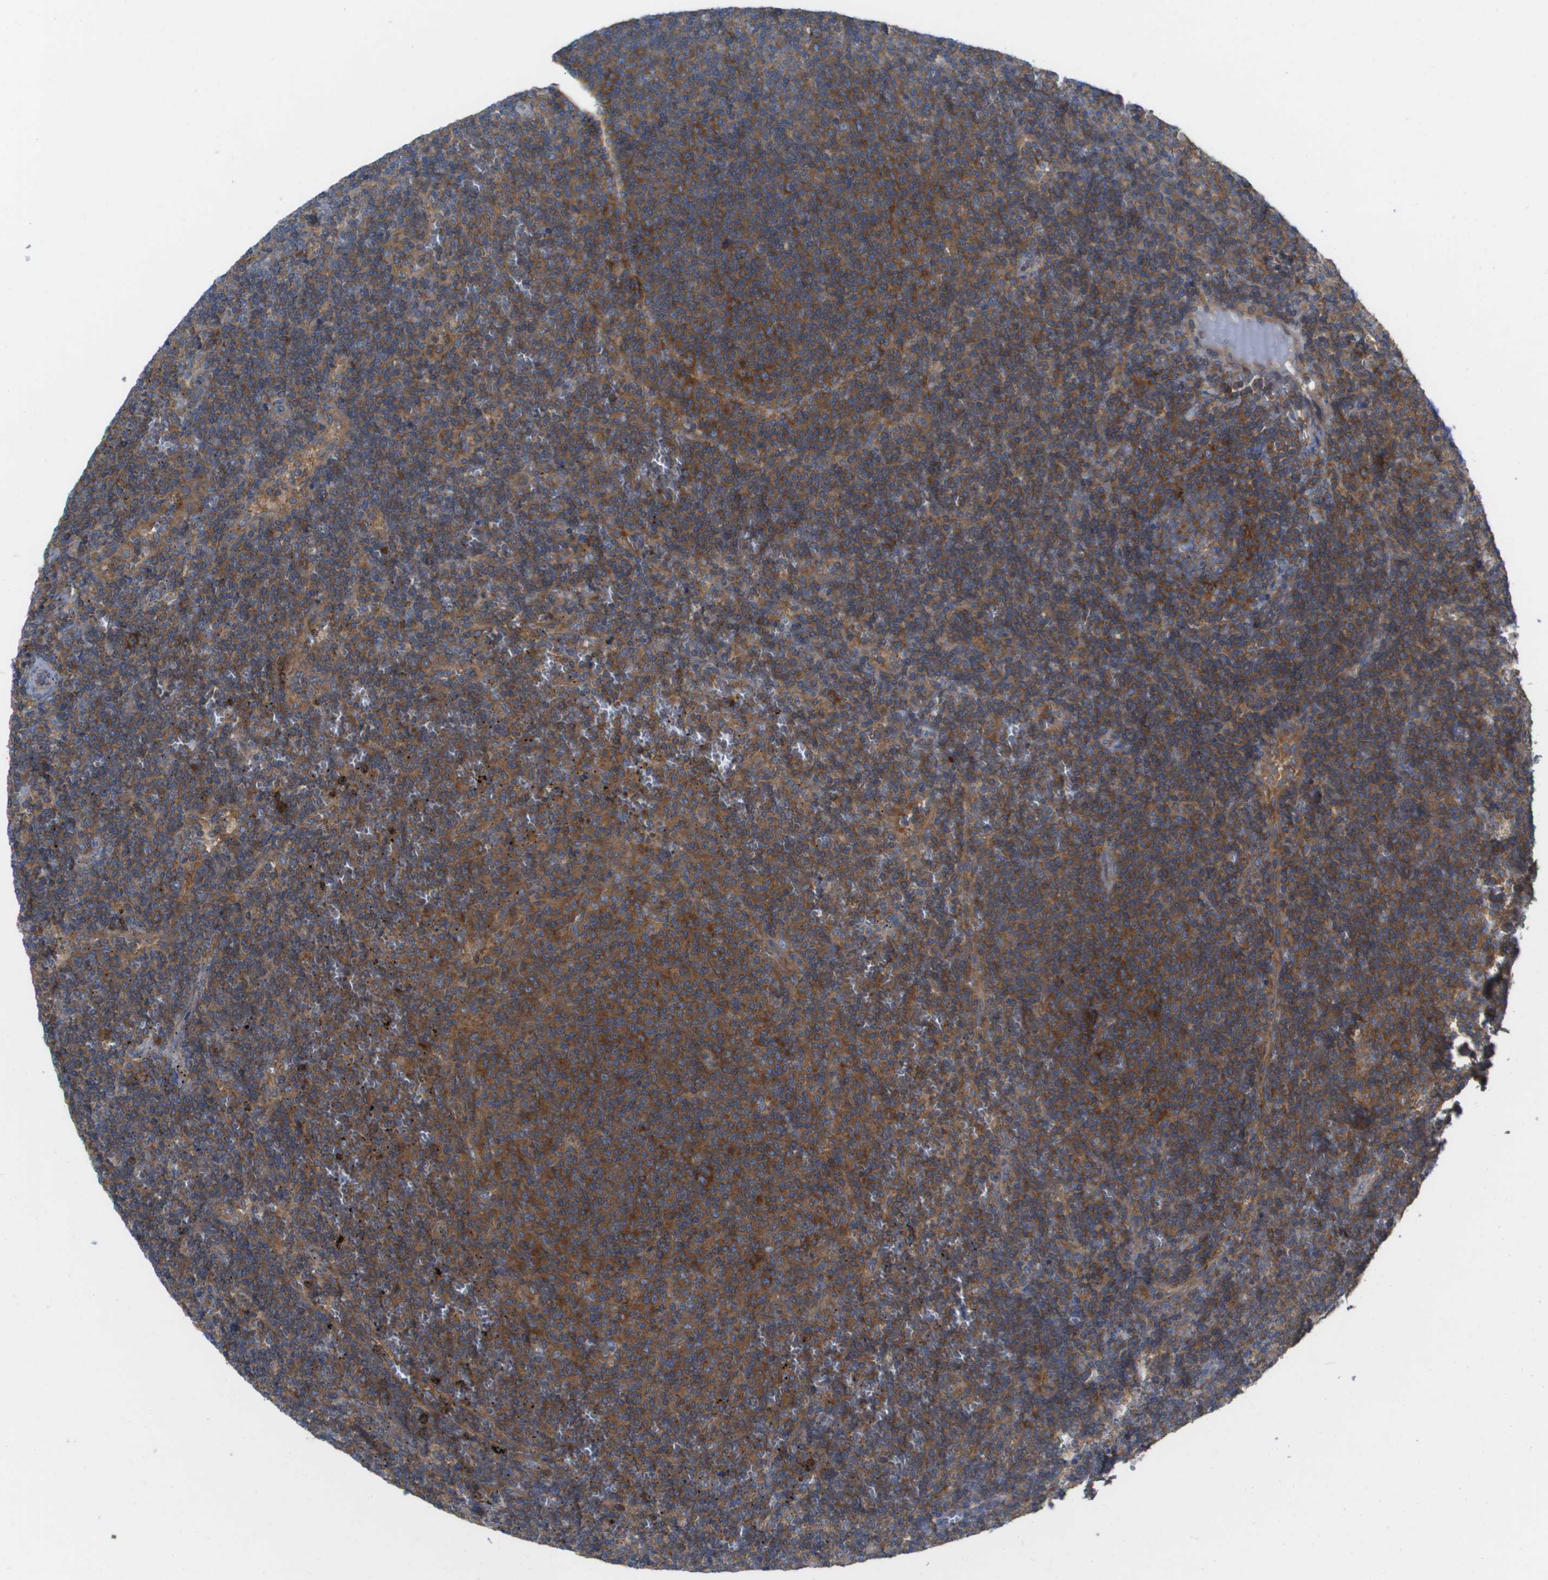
{"staining": {"intensity": "moderate", "quantity": ">75%", "location": "cytoplasmic/membranous"}, "tissue": "lymphoma", "cell_type": "Tumor cells", "image_type": "cancer", "snomed": [{"axis": "morphology", "description": "Malignant lymphoma, non-Hodgkin's type, Low grade"}, {"axis": "topography", "description": "Spleen"}], "caption": "A brown stain shows moderate cytoplasmic/membranous staining of a protein in lymphoma tumor cells.", "gene": "EIF4G2", "patient": {"sex": "female", "age": 50}}